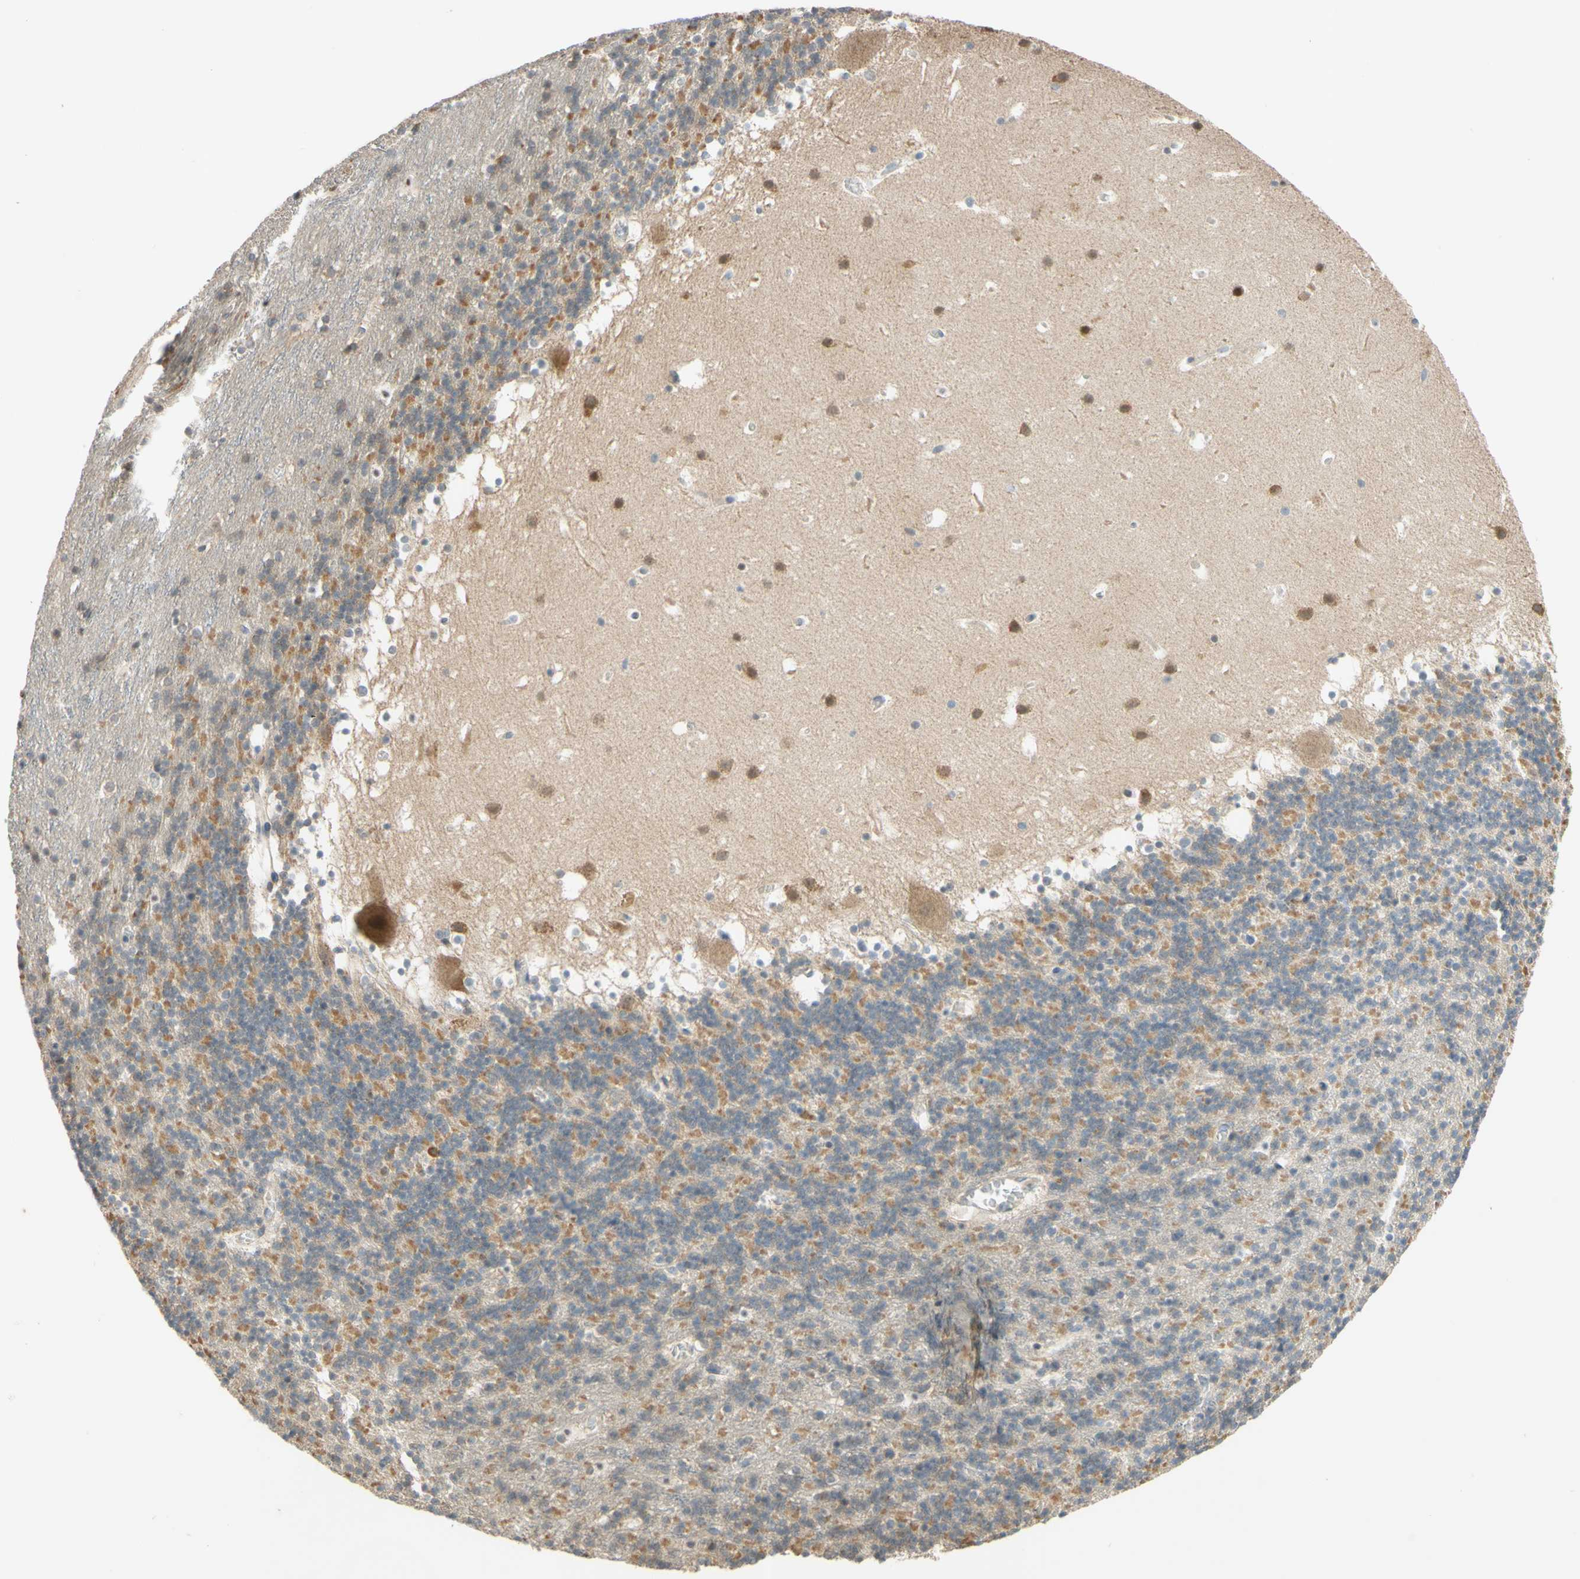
{"staining": {"intensity": "moderate", "quantity": "25%-75%", "location": "cytoplasmic/membranous"}, "tissue": "cerebellum", "cell_type": "Cells in granular layer", "image_type": "normal", "snomed": [{"axis": "morphology", "description": "Normal tissue, NOS"}, {"axis": "topography", "description": "Cerebellum"}], "caption": "IHC (DAB) staining of benign cerebellum displays moderate cytoplasmic/membranous protein positivity in approximately 25%-75% of cells in granular layer.", "gene": "GATA1", "patient": {"sex": "male", "age": 45}}